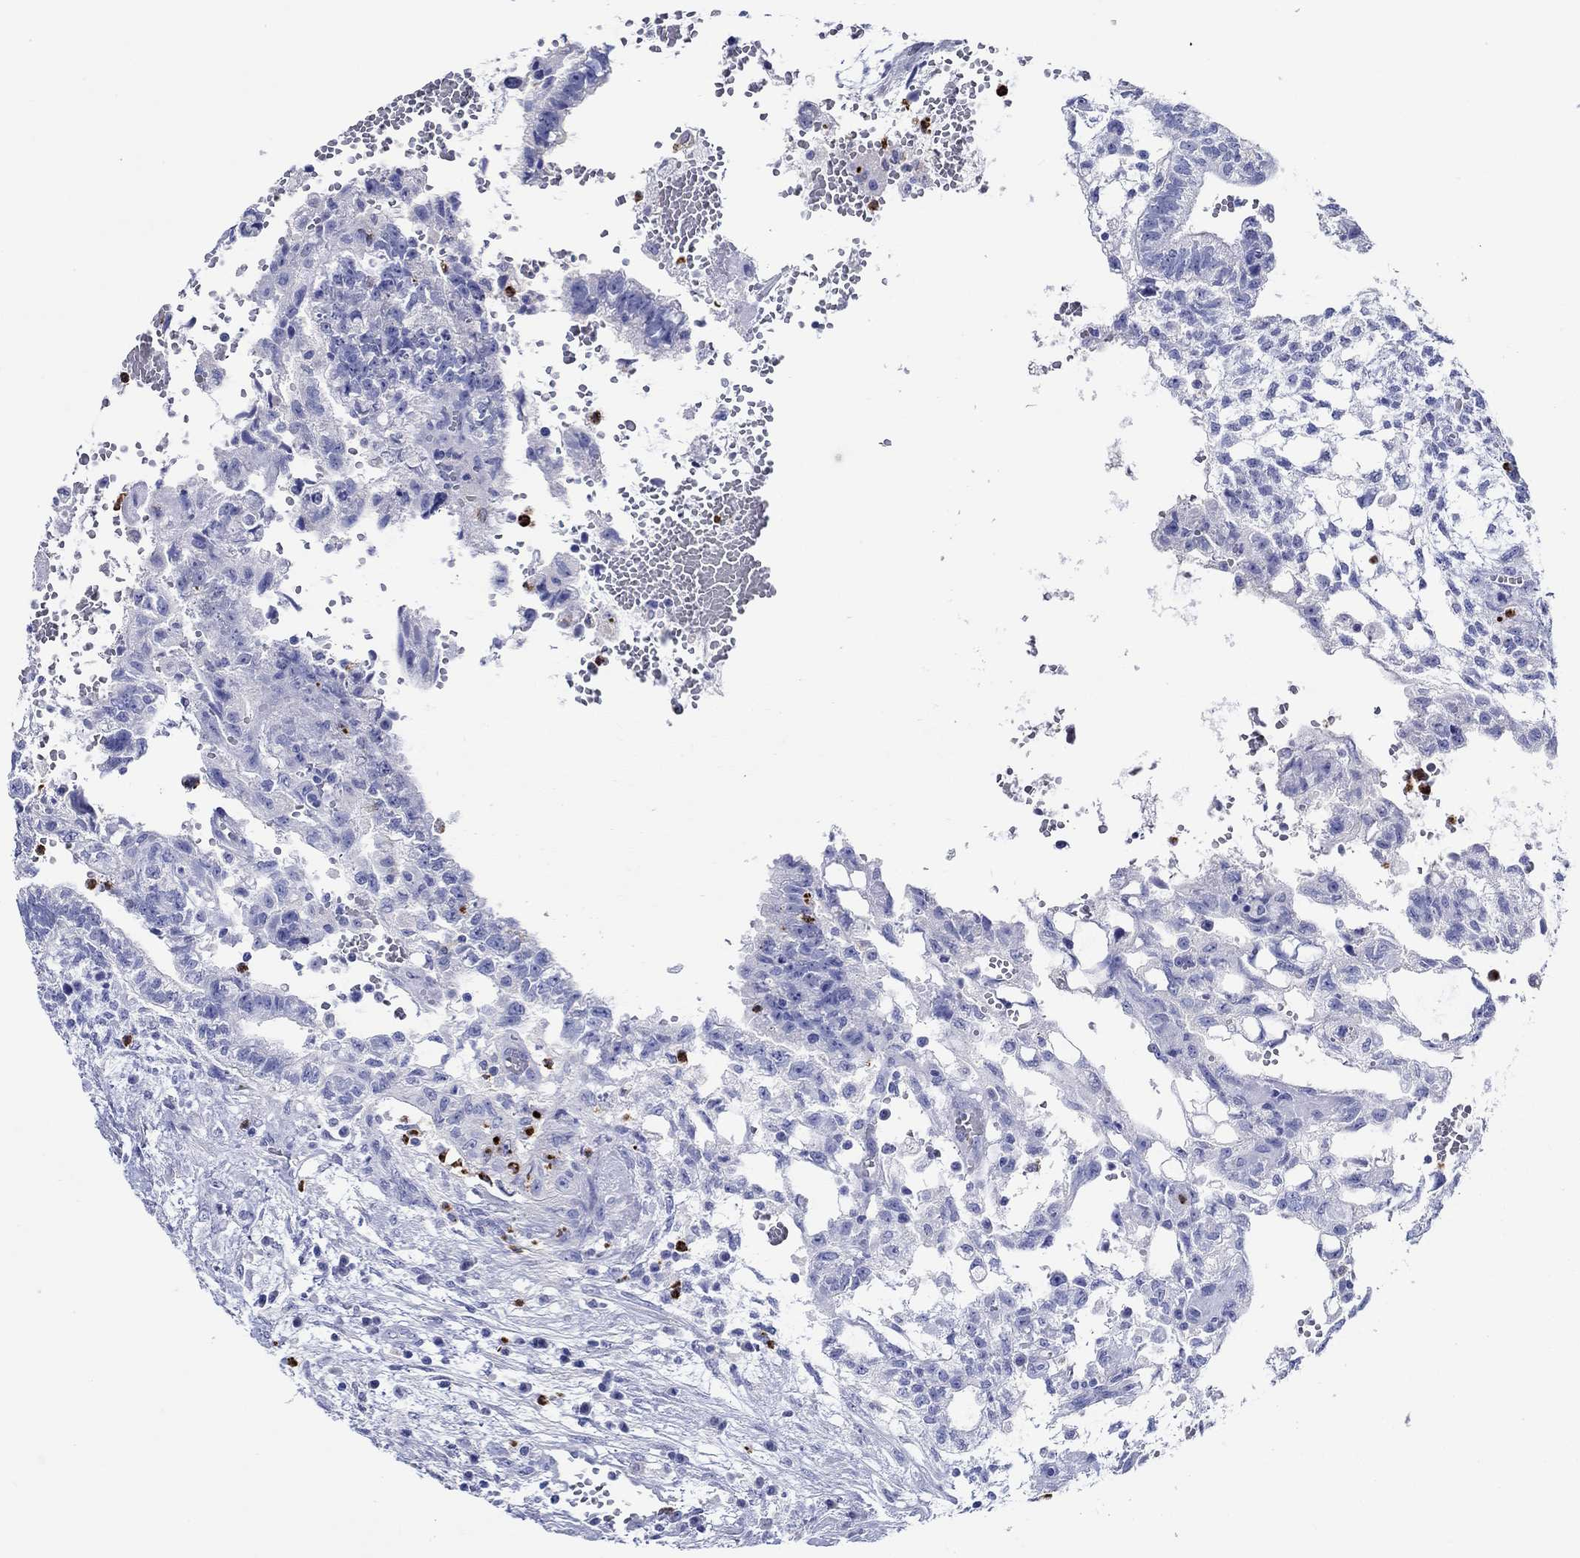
{"staining": {"intensity": "negative", "quantity": "none", "location": "none"}, "tissue": "testis cancer", "cell_type": "Tumor cells", "image_type": "cancer", "snomed": [{"axis": "morphology", "description": "Carcinoma, Embryonal, NOS"}, {"axis": "topography", "description": "Testis"}], "caption": "Immunohistochemistry (IHC) image of neoplastic tissue: human testis embryonal carcinoma stained with DAB (3,3'-diaminobenzidine) exhibits no significant protein staining in tumor cells.", "gene": "EPX", "patient": {"sex": "male", "age": 32}}